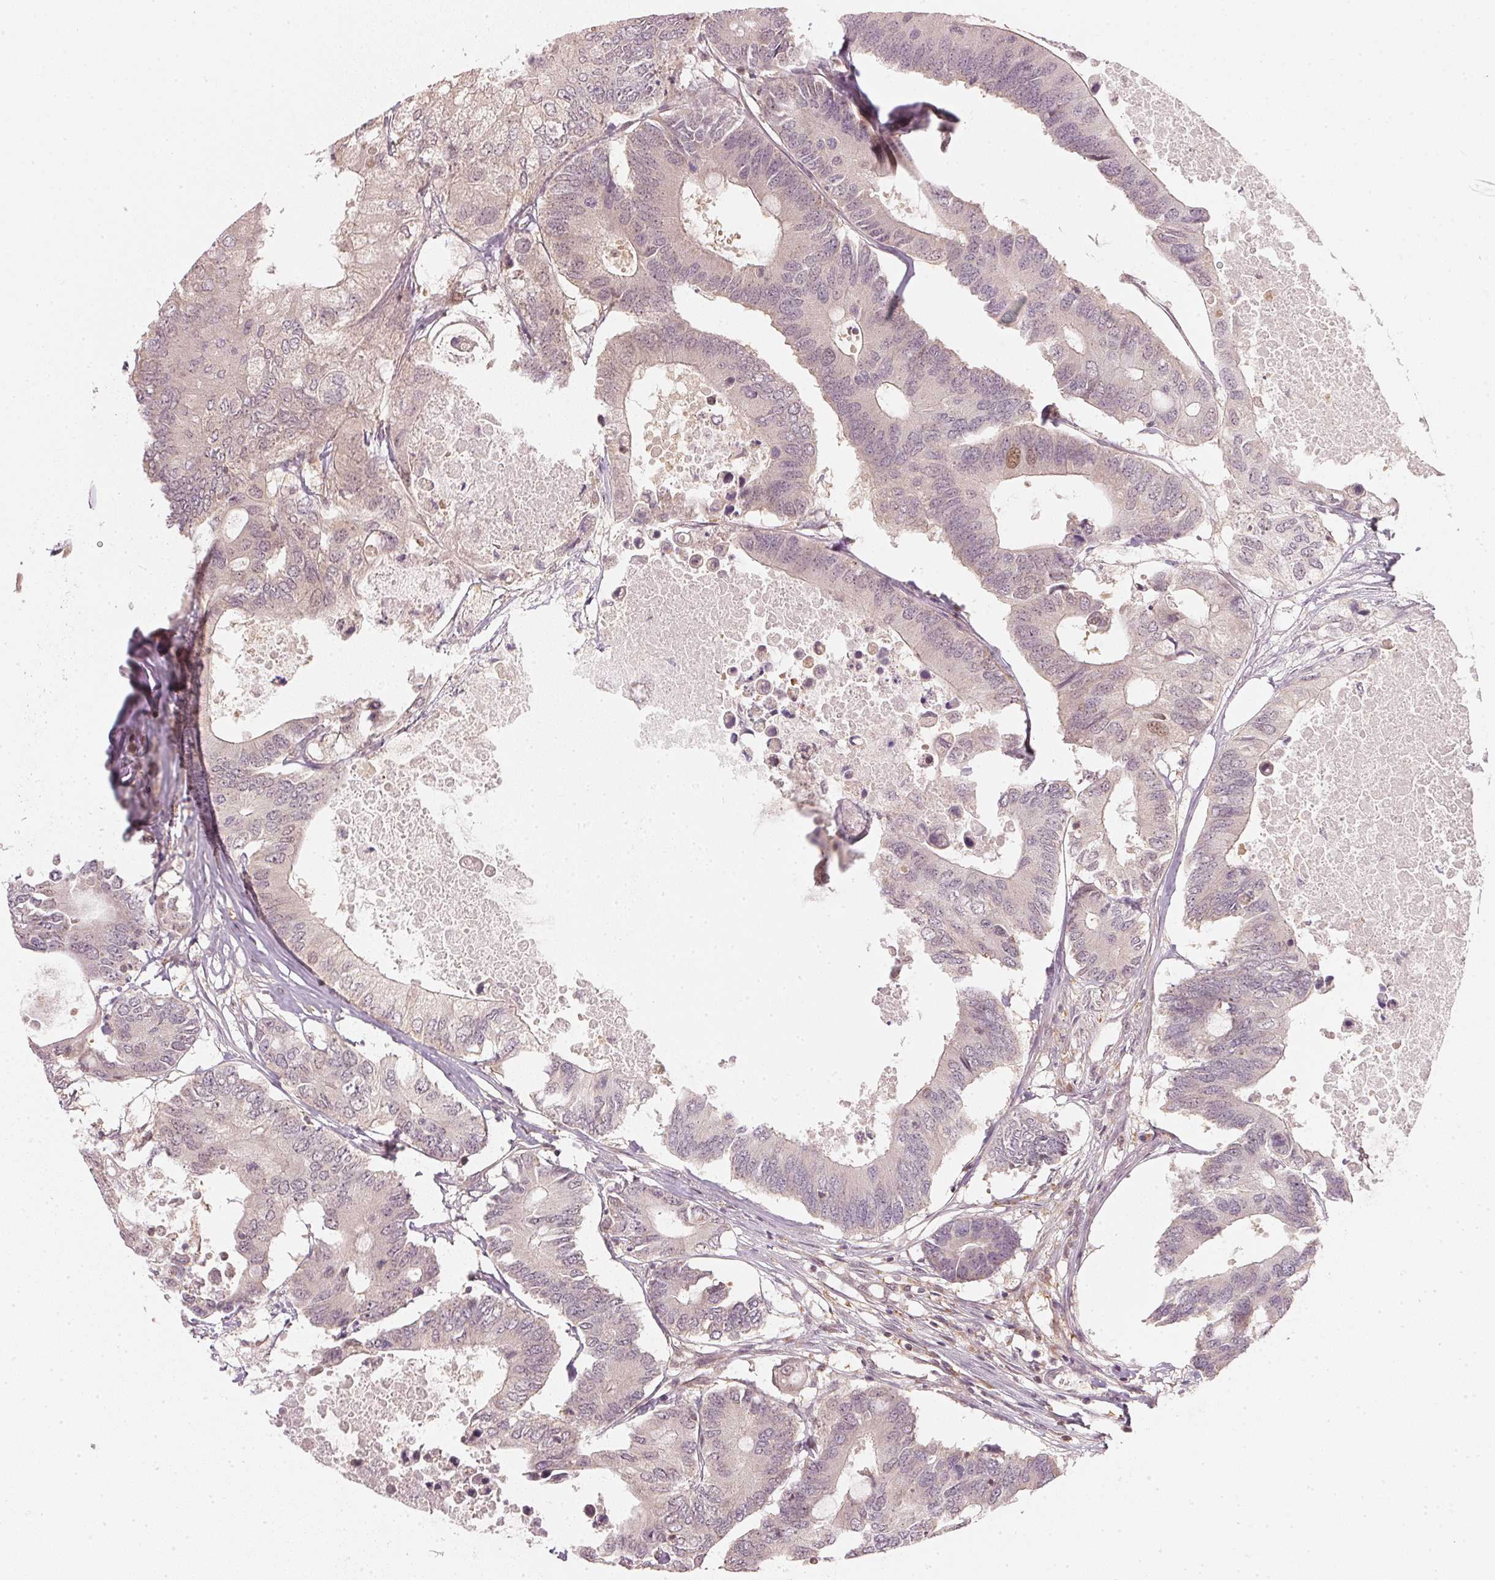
{"staining": {"intensity": "weak", "quantity": "<25%", "location": "nuclear"}, "tissue": "colorectal cancer", "cell_type": "Tumor cells", "image_type": "cancer", "snomed": [{"axis": "morphology", "description": "Adenocarcinoma, NOS"}, {"axis": "topography", "description": "Colon"}], "caption": "Histopathology image shows no protein staining in tumor cells of colorectal cancer tissue.", "gene": "UBE2L3", "patient": {"sex": "male", "age": 71}}